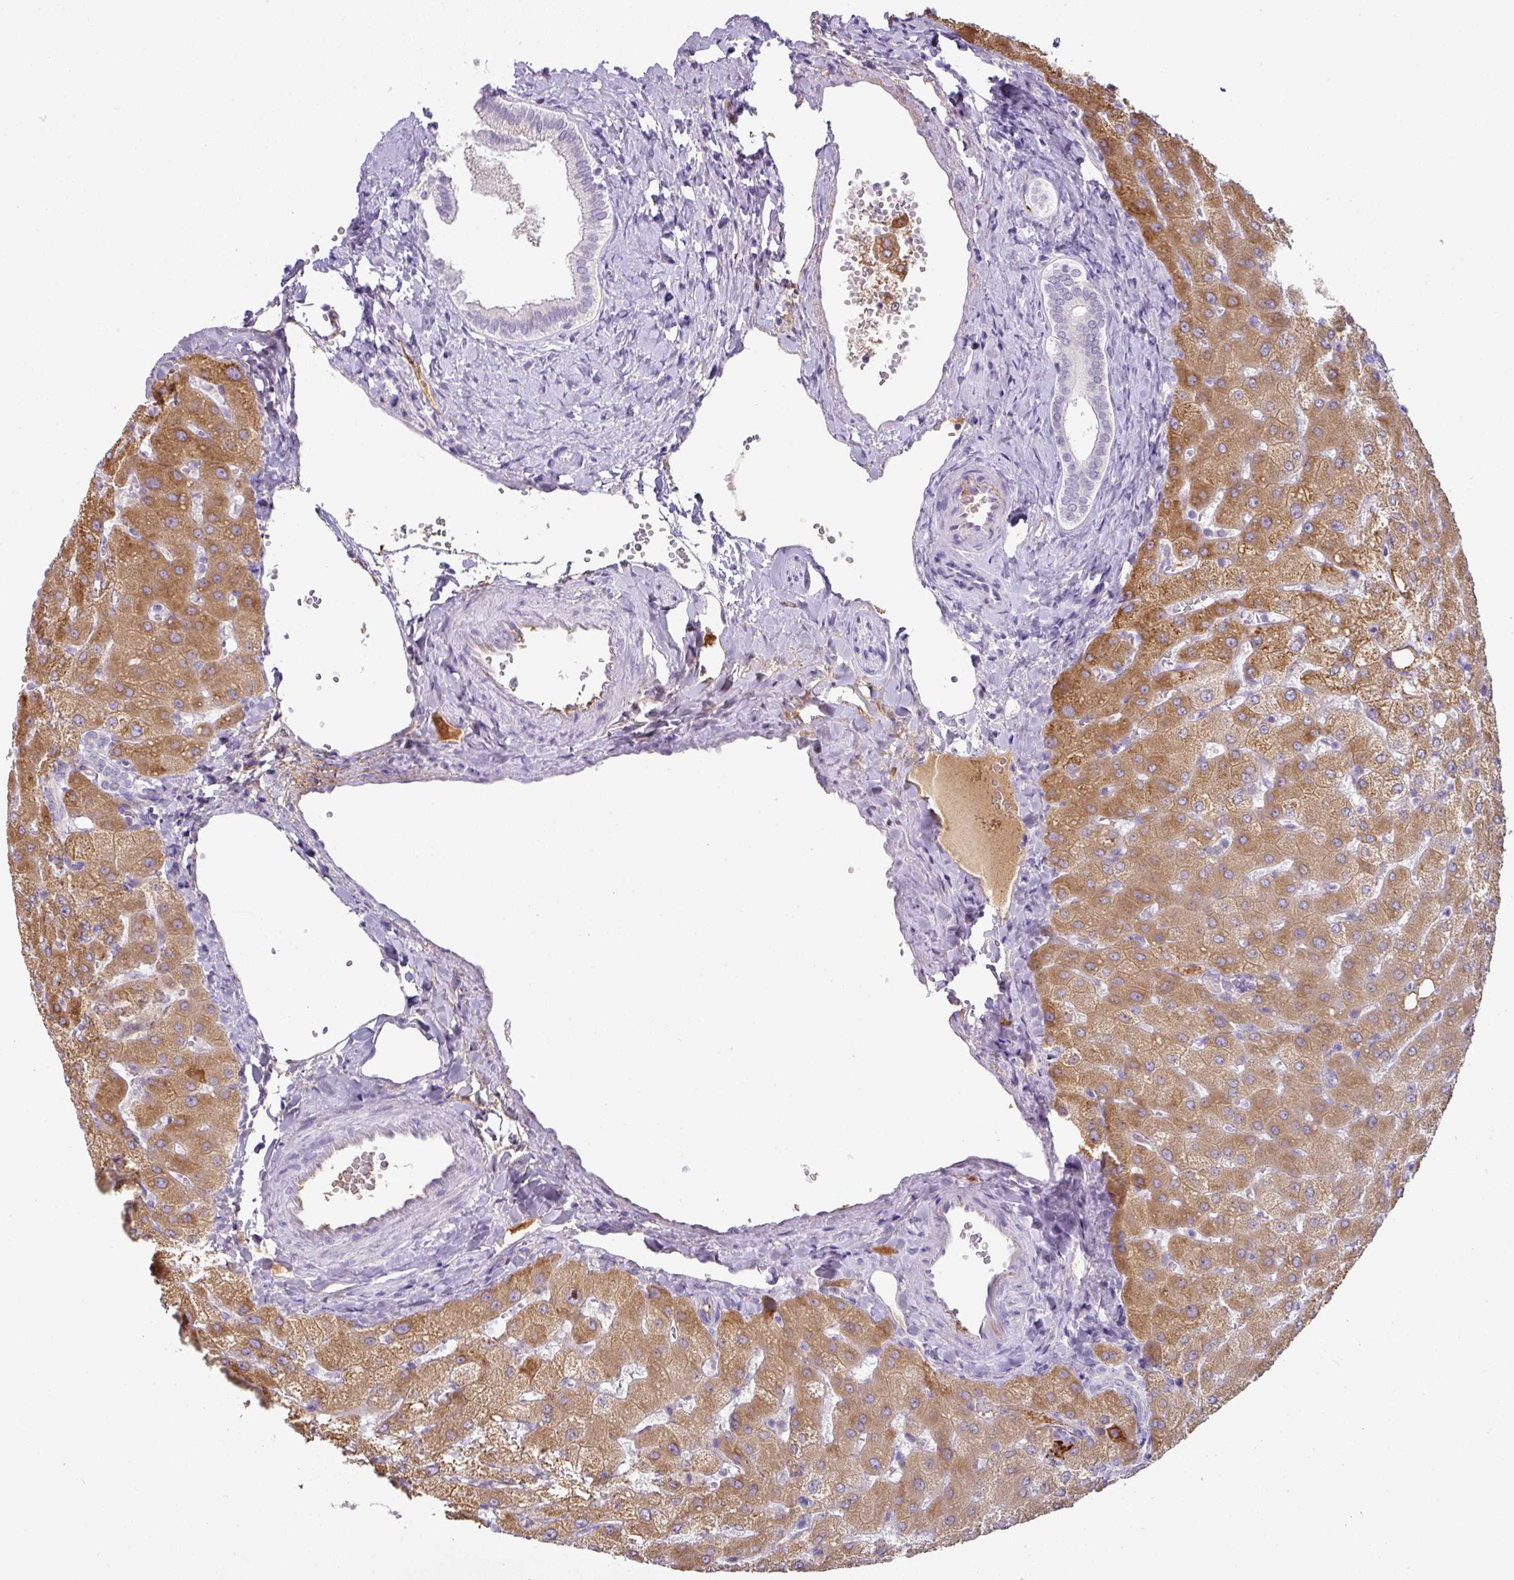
{"staining": {"intensity": "negative", "quantity": "none", "location": "none"}, "tissue": "liver", "cell_type": "Cholangiocytes", "image_type": "normal", "snomed": [{"axis": "morphology", "description": "Normal tissue, NOS"}, {"axis": "topography", "description": "Liver"}], "caption": "DAB (3,3'-diaminobenzidine) immunohistochemical staining of unremarkable human liver displays no significant positivity in cholangiocytes. The staining is performed using DAB brown chromogen with nuclei counter-stained in using hematoxylin.", "gene": "FGF17", "patient": {"sex": "female", "age": 54}}